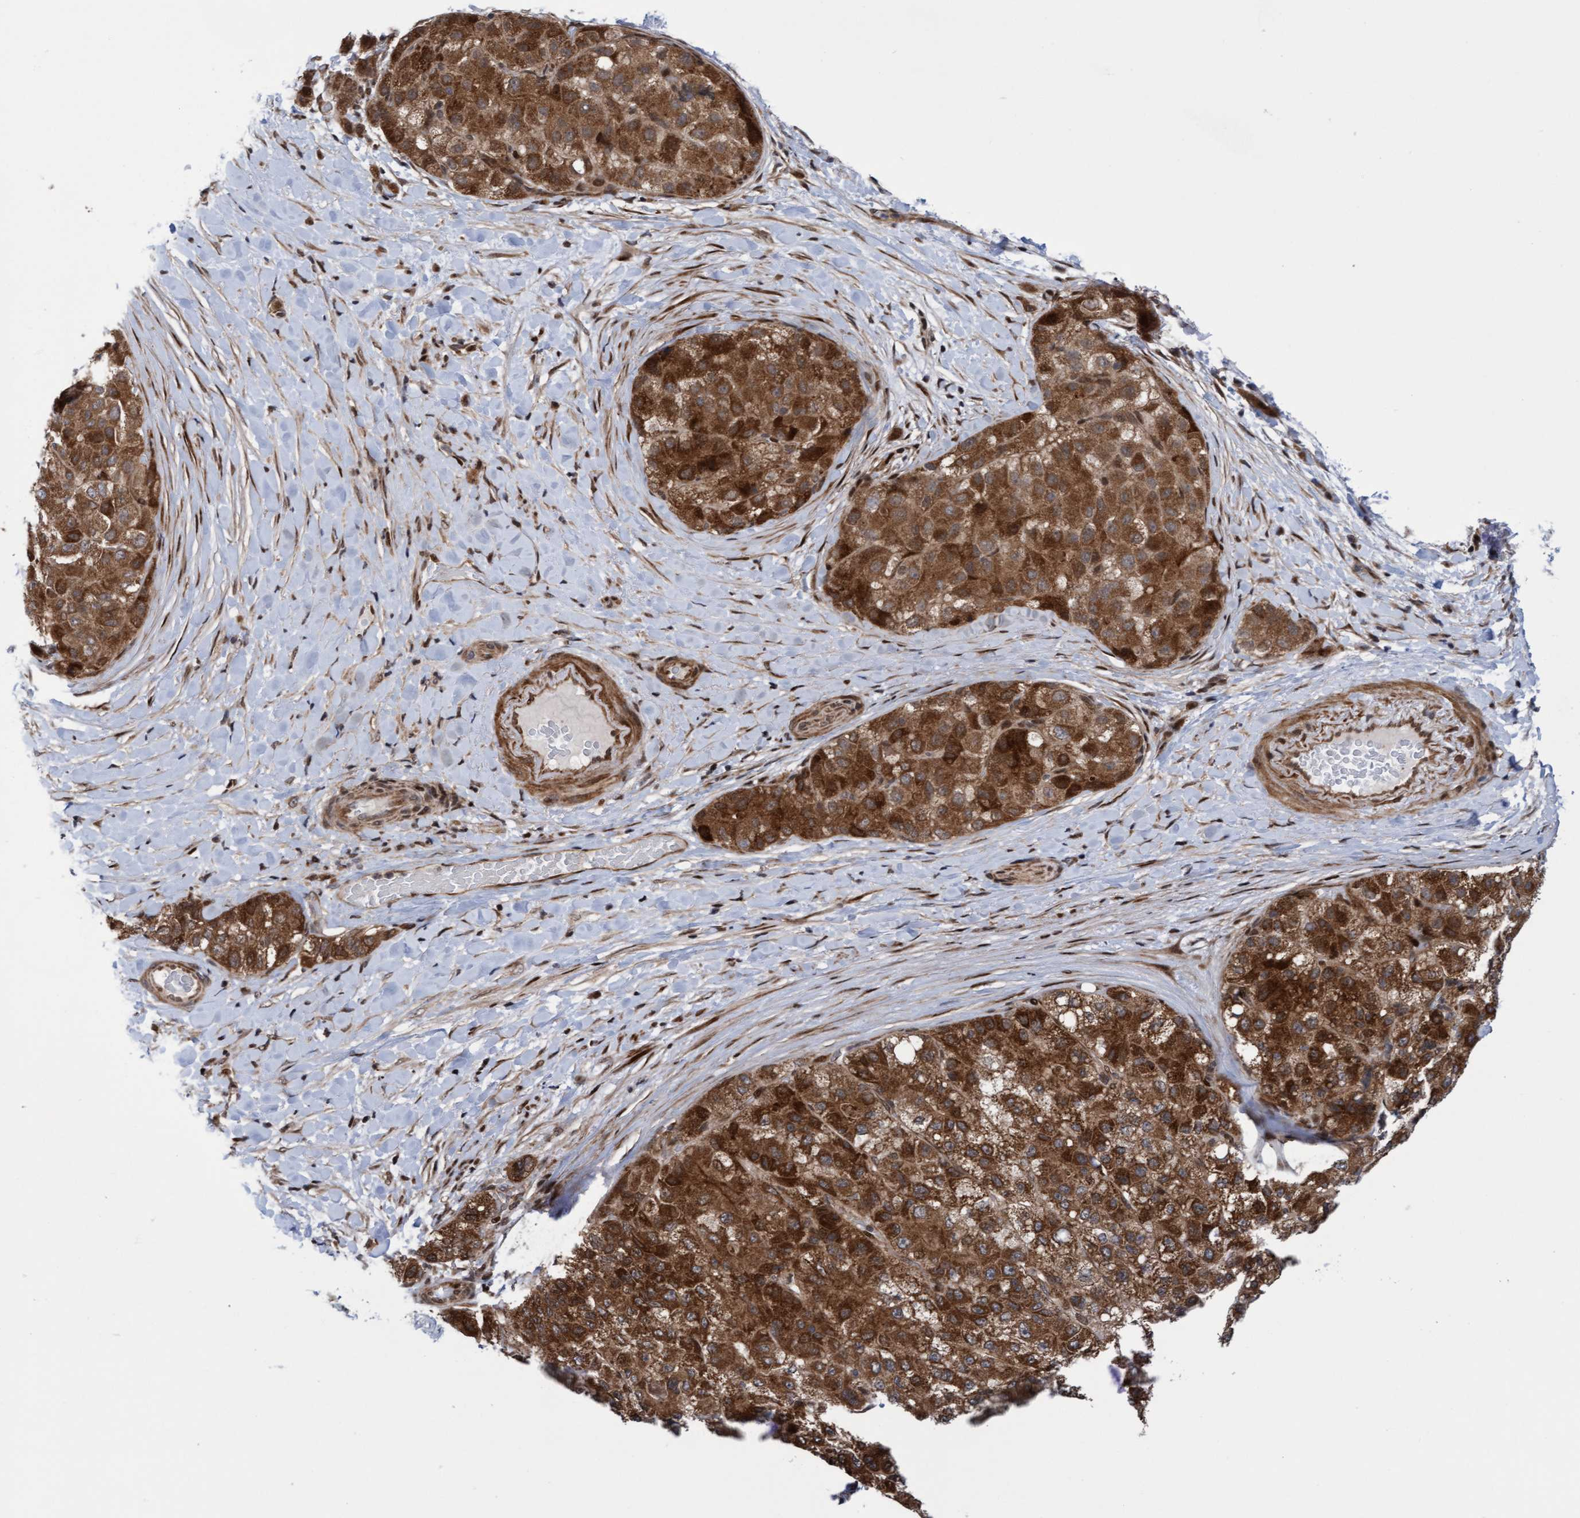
{"staining": {"intensity": "strong", "quantity": ">75%", "location": "cytoplasmic/membranous"}, "tissue": "liver cancer", "cell_type": "Tumor cells", "image_type": "cancer", "snomed": [{"axis": "morphology", "description": "Carcinoma, Hepatocellular, NOS"}, {"axis": "topography", "description": "Liver"}], "caption": "Liver hepatocellular carcinoma was stained to show a protein in brown. There is high levels of strong cytoplasmic/membranous positivity in approximately >75% of tumor cells. Using DAB (3,3'-diaminobenzidine) (brown) and hematoxylin (blue) stains, captured at high magnification using brightfield microscopy.", "gene": "ITFG1", "patient": {"sex": "male", "age": 80}}